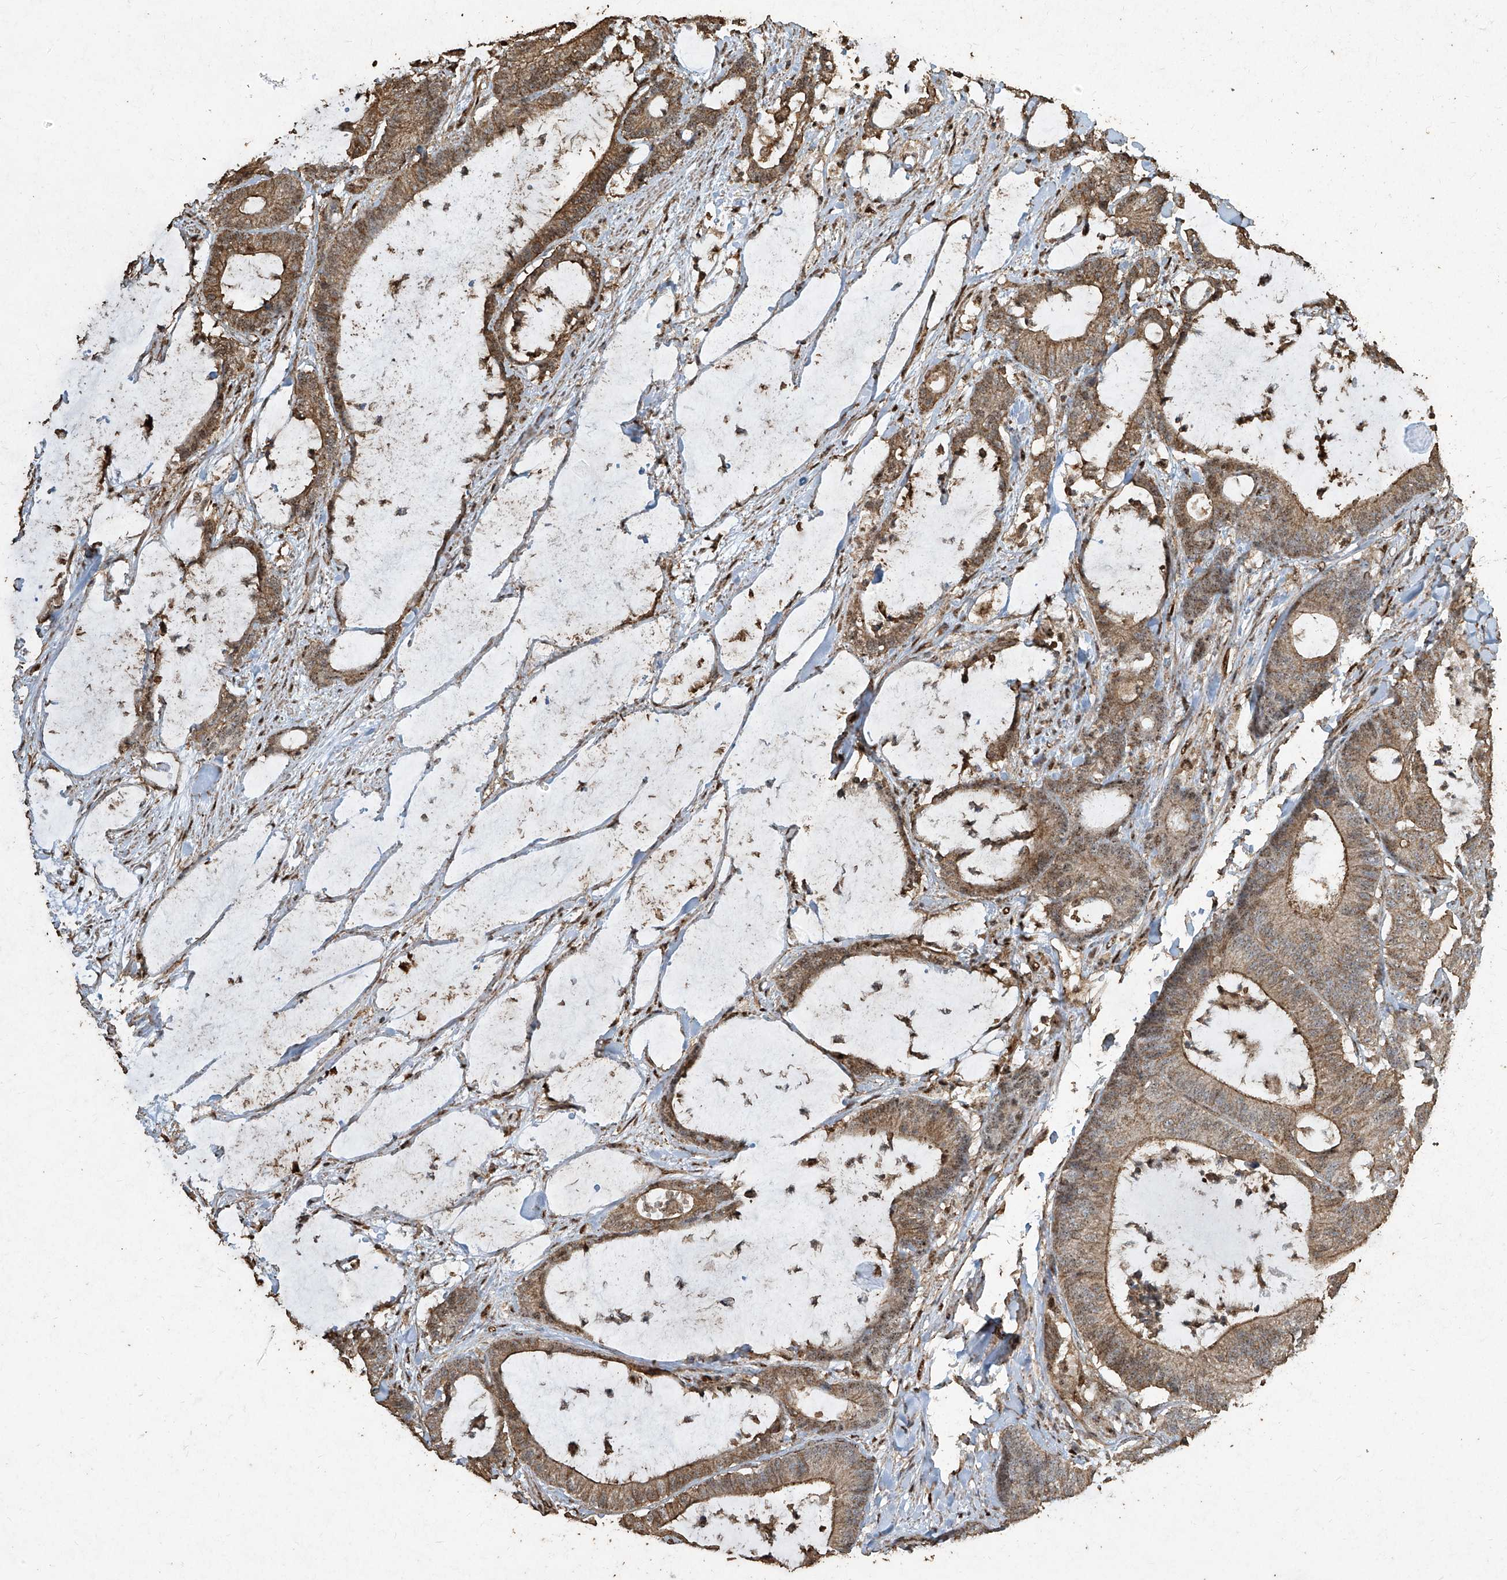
{"staining": {"intensity": "moderate", "quantity": "25%-75%", "location": "cytoplasmic/membranous"}, "tissue": "colorectal cancer", "cell_type": "Tumor cells", "image_type": "cancer", "snomed": [{"axis": "morphology", "description": "Adenocarcinoma, NOS"}, {"axis": "topography", "description": "Colon"}], "caption": "Colorectal cancer (adenocarcinoma) stained for a protein displays moderate cytoplasmic/membranous positivity in tumor cells. (brown staining indicates protein expression, while blue staining denotes nuclei).", "gene": "ERBB3", "patient": {"sex": "female", "age": 84}}